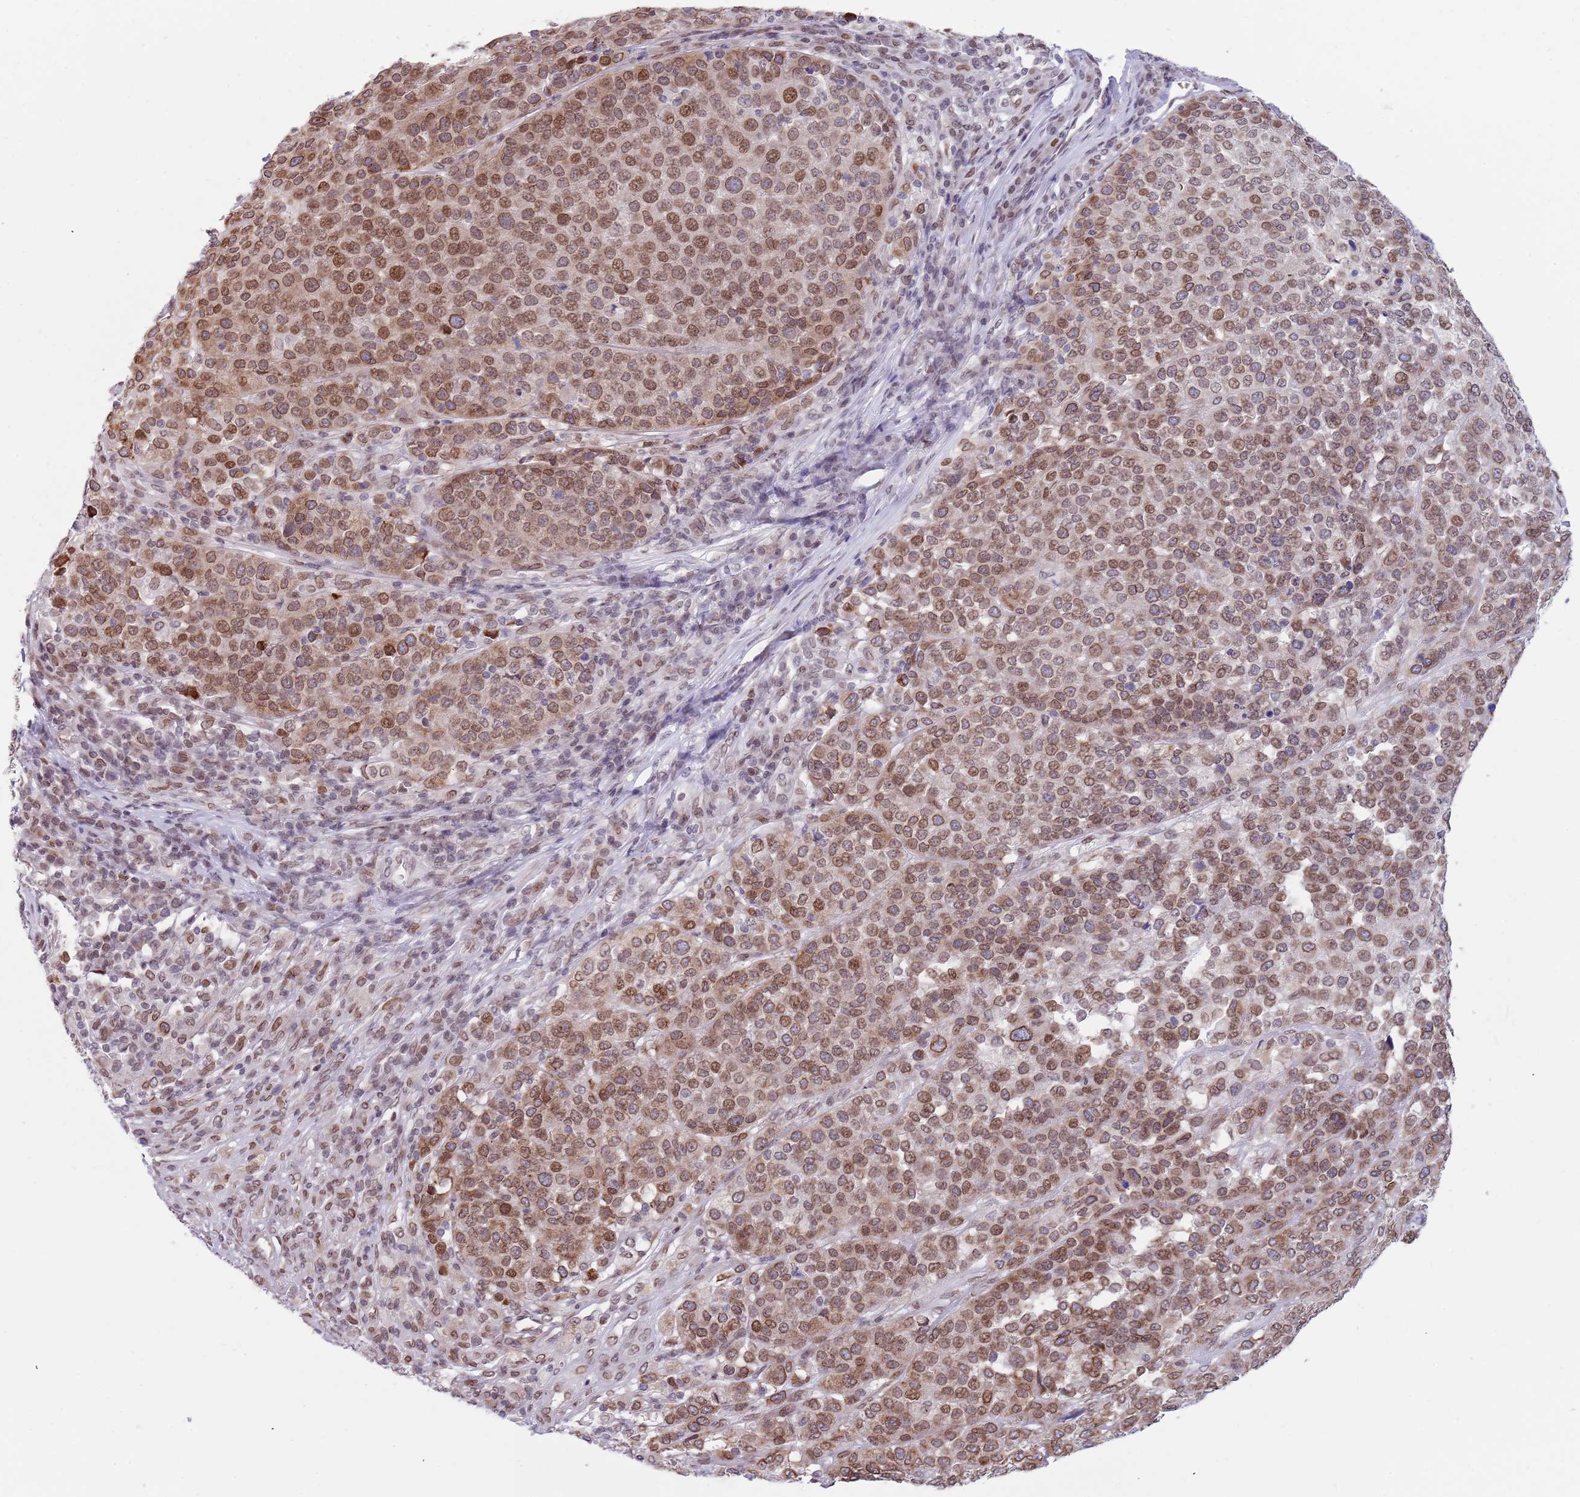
{"staining": {"intensity": "moderate", "quantity": ">75%", "location": "cytoplasmic/membranous,nuclear"}, "tissue": "melanoma", "cell_type": "Tumor cells", "image_type": "cancer", "snomed": [{"axis": "morphology", "description": "Malignant melanoma, Metastatic site"}, {"axis": "topography", "description": "Lymph node"}], "caption": "Immunohistochemical staining of melanoma displays medium levels of moderate cytoplasmic/membranous and nuclear protein expression in about >75% of tumor cells.", "gene": "KLHDC2", "patient": {"sex": "male", "age": 44}}